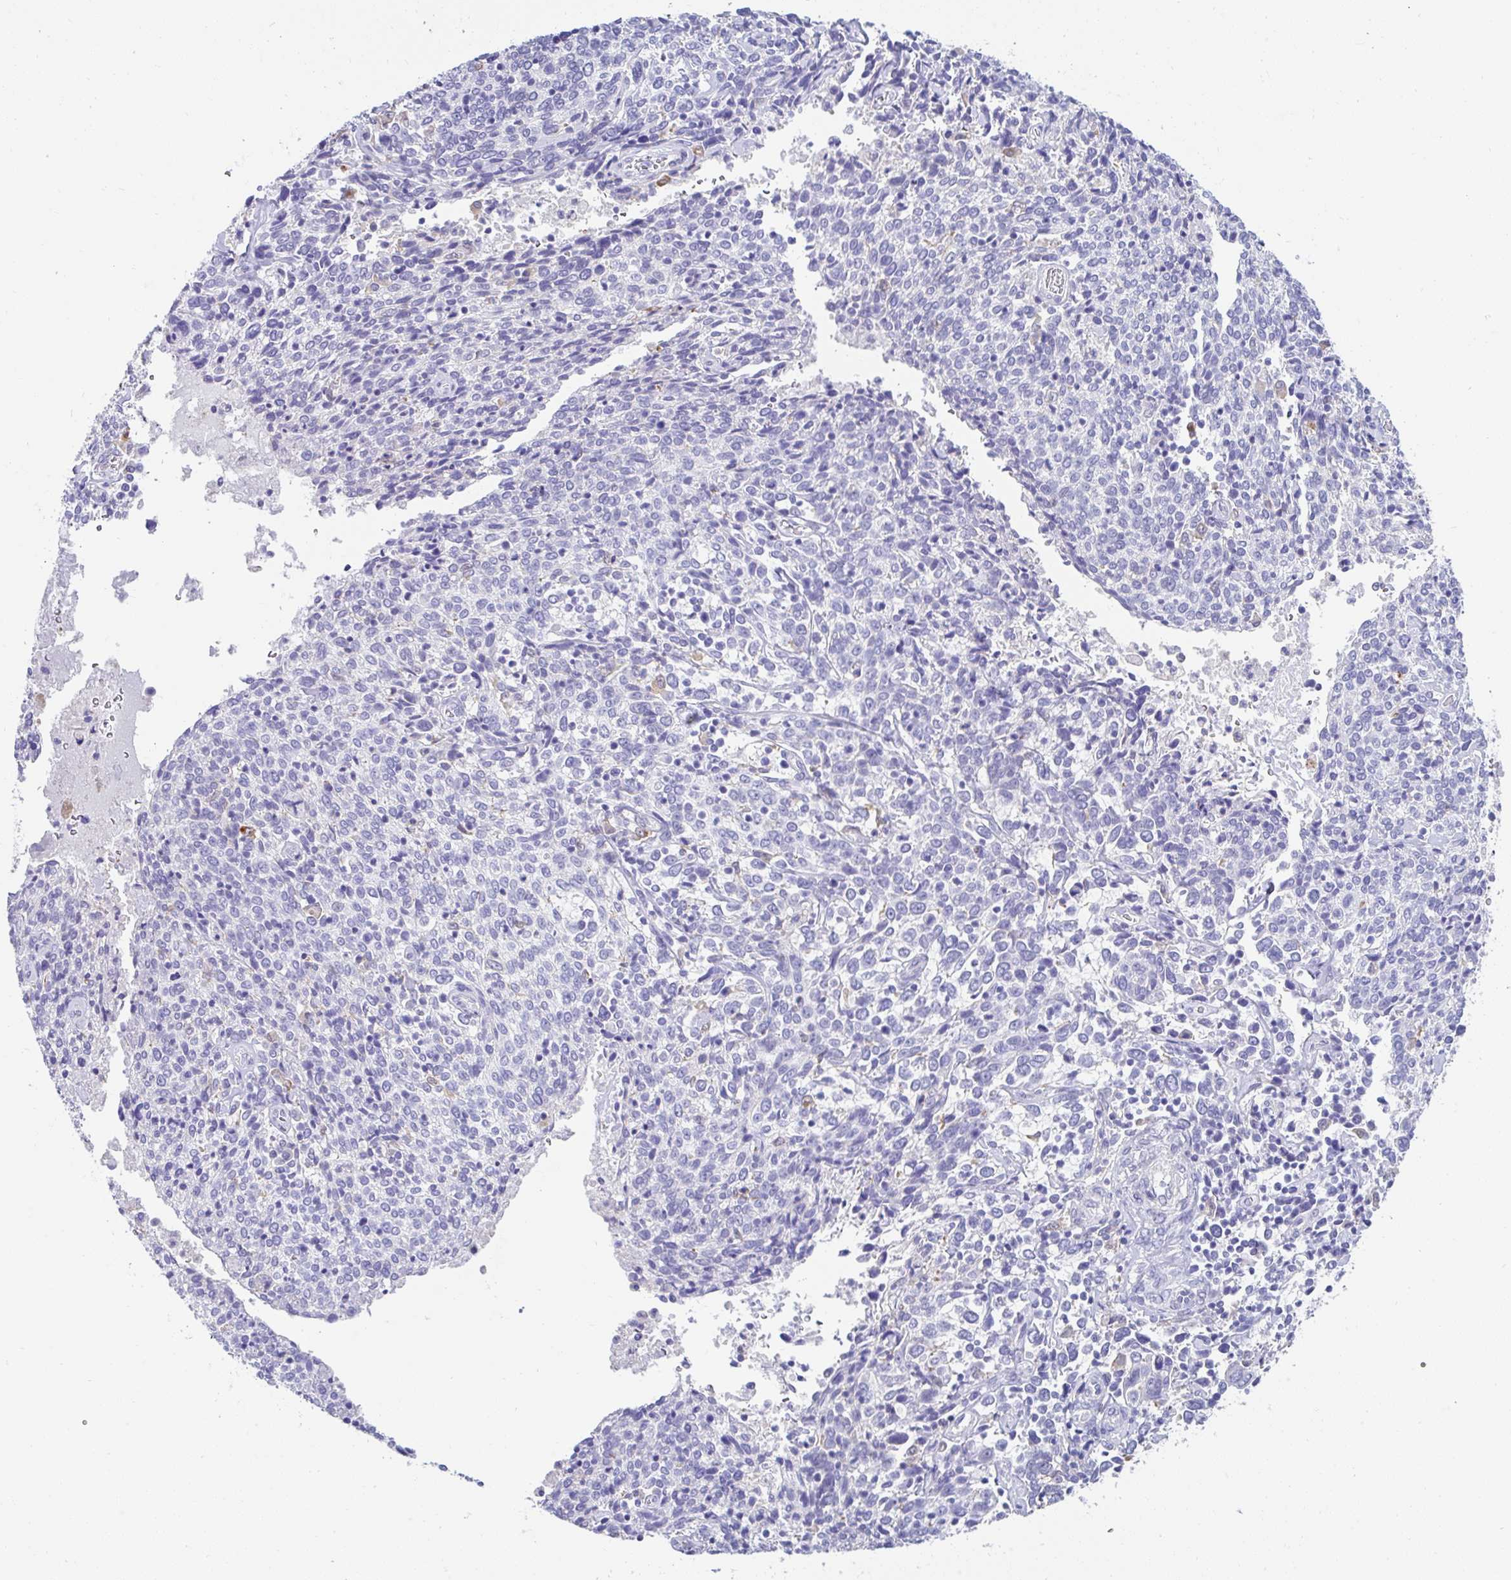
{"staining": {"intensity": "negative", "quantity": "none", "location": "none"}, "tissue": "cervical cancer", "cell_type": "Tumor cells", "image_type": "cancer", "snomed": [{"axis": "morphology", "description": "Squamous cell carcinoma, NOS"}, {"axis": "topography", "description": "Cervix"}], "caption": "DAB immunohistochemical staining of human cervical cancer (squamous cell carcinoma) shows no significant positivity in tumor cells. (Stains: DAB immunohistochemistry with hematoxylin counter stain, Microscopy: brightfield microscopy at high magnification).", "gene": "ZNF33A", "patient": {"sex": "female", "age": 46}}